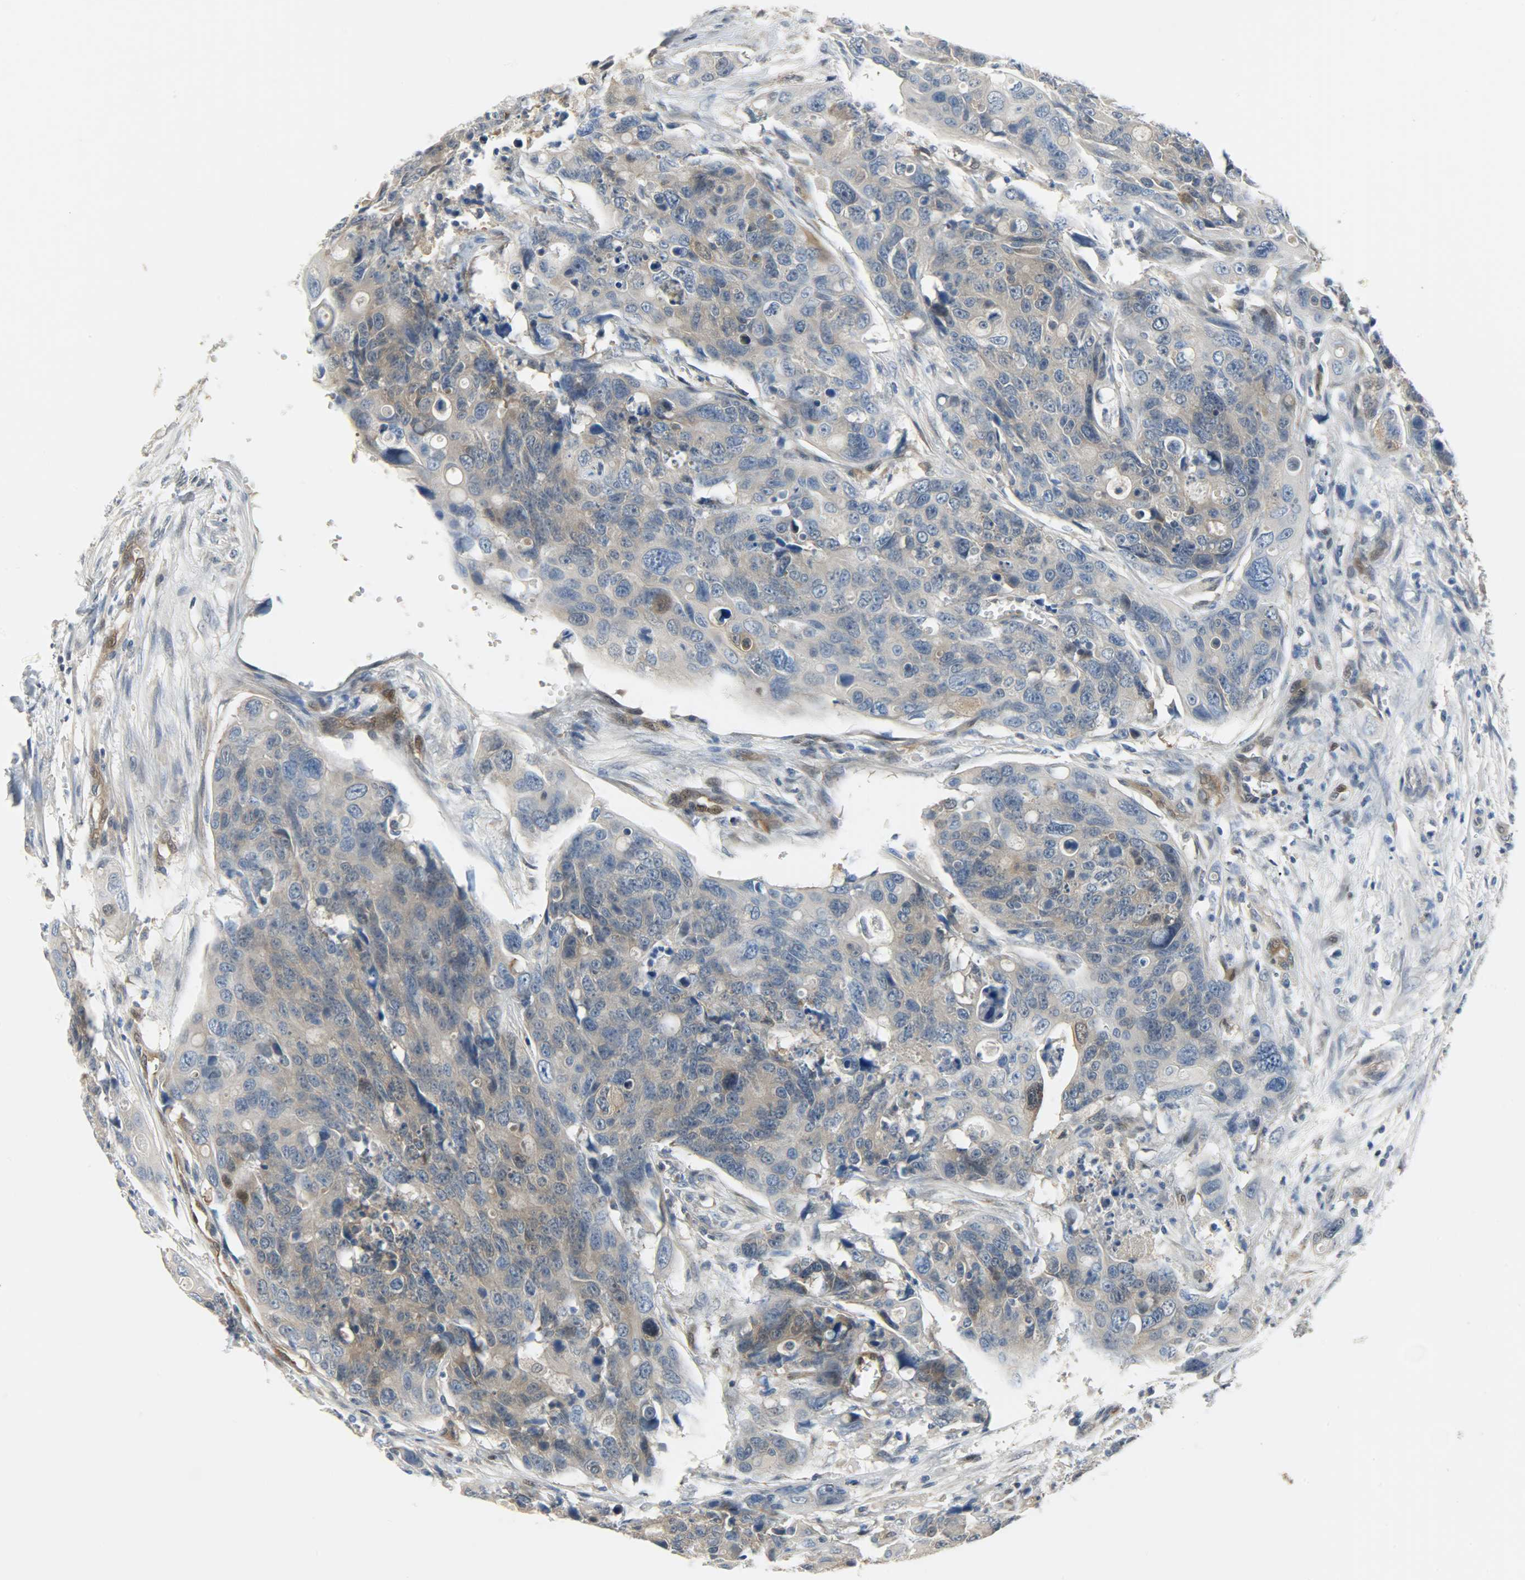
{"staining": {"intensity": "weak", "quantity": ">75%", "location": "cytoplasmic/membranous"}, "tissue": "colorectal cancer", "cell_type": "Tumor cells", "image_type": "cancer", "snomed": [{"axis": "morphology", "description": "Adenocarcinoma, NOS"}, {"axis": "topography", "description": "Colon"}], "caption": "An image of adenocarcinoma (colorectal) stained for a protein shows weak cytoplasmic/membranous brown staining in tumor cells.", "gene": "EIF4EBP1", "patient": {"sex": "female", "age": 57}}